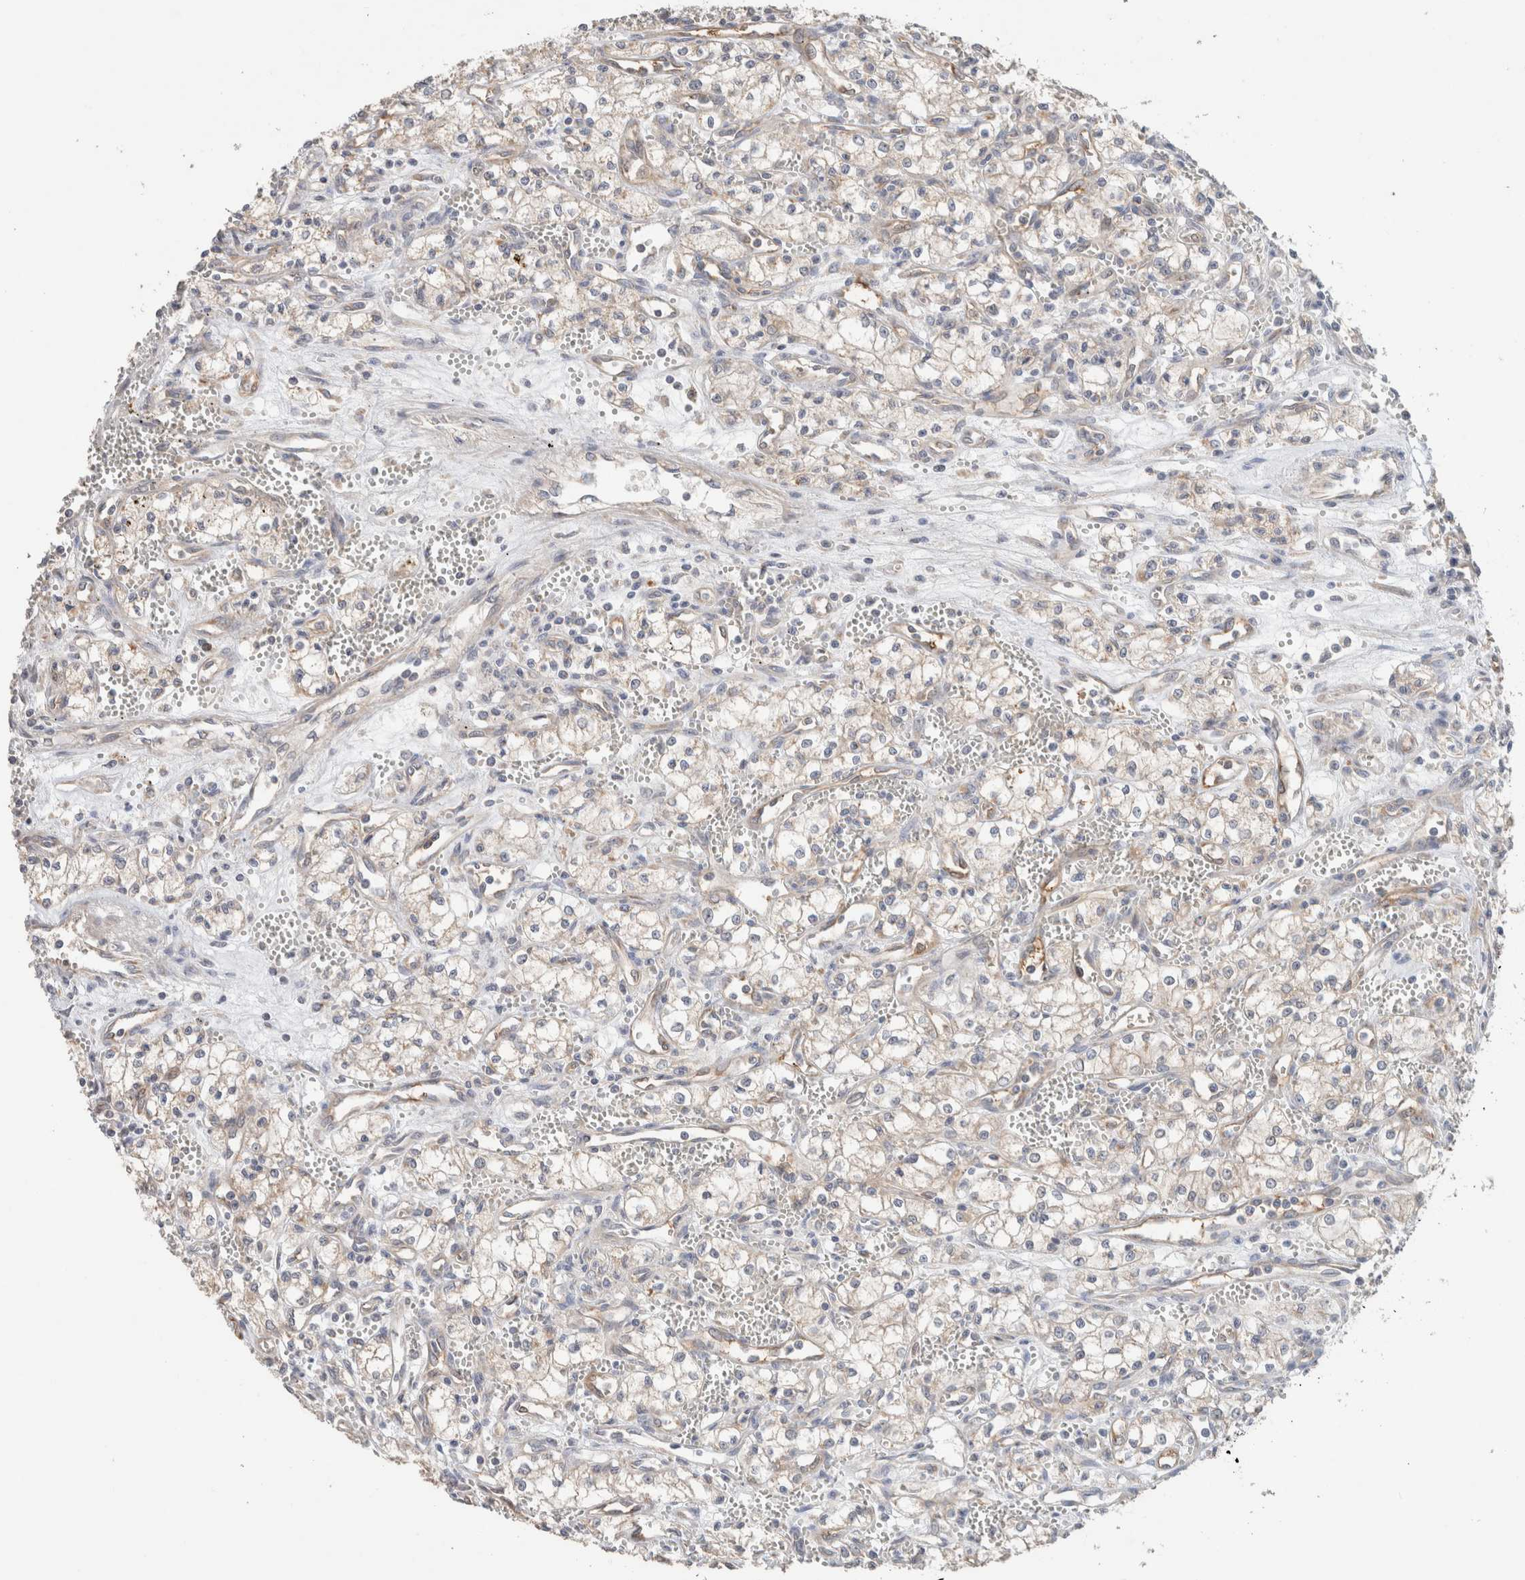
{"staining": {"intensity": "negative", "quantity": "none", "location": "none"}, "tissue": "renal cancer", "cell_type": "Tumor cells", "image_type": "cancer", "snomed": [{"axis": "morphology", "description": "Adenocarcinoma, NOS"}, {"axis": "topography", "description": "Kidney"}], "caption": "Immunohistochemistry photomicrograph of renal cancer stained for a protein (brown), which shows no positivity in tumor cells.", "gene": "CA13", "patient": {"sex": "male", "age": 59}}